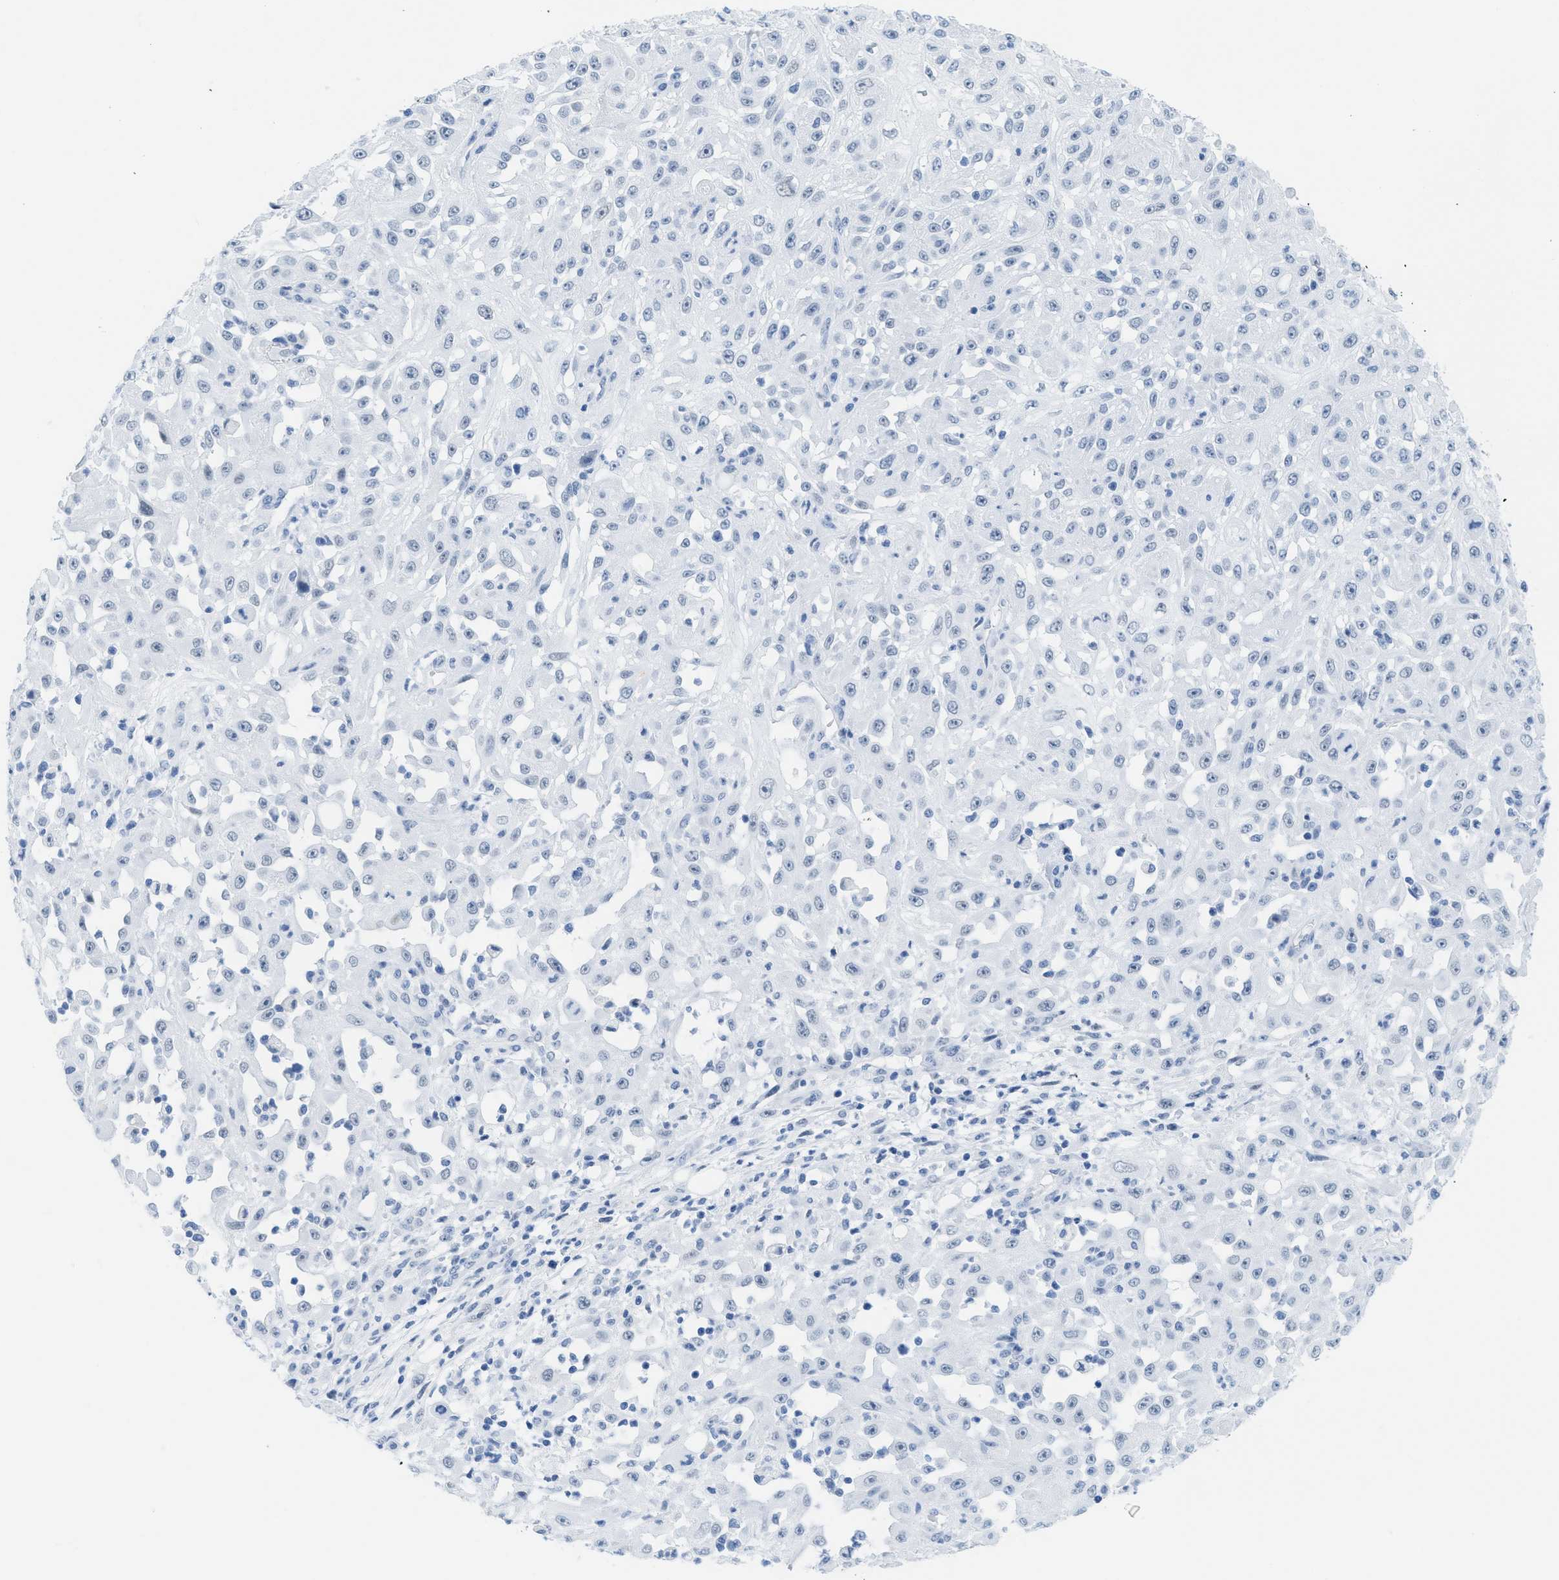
{"staining": {"intensity": "negative", "quantity": "none", "location": "none"}, "tissue": "skin cancer", "cell_type": "Tumor cells", "image_type": "cancer", "snomed": [{"axis": "morphology", "description": "Squamous cell carcinoma, NOS"}, {"axis": "morphology", "description": "Squamous cell carcinoma, metastatic, NOS"}, {"axis": "topography", "description": "Skin"}, {"axis": "topography", "description": "Lymph node"}], "caption": "Immunohistochemical staining of human skin cancer reveals no significant positivity in tumor cells. (DAB (3,3'-diaminobenzidine) IHC, high magnification).", "gene": "WDR4", "patient": {"sex": "male", "age": 75}}